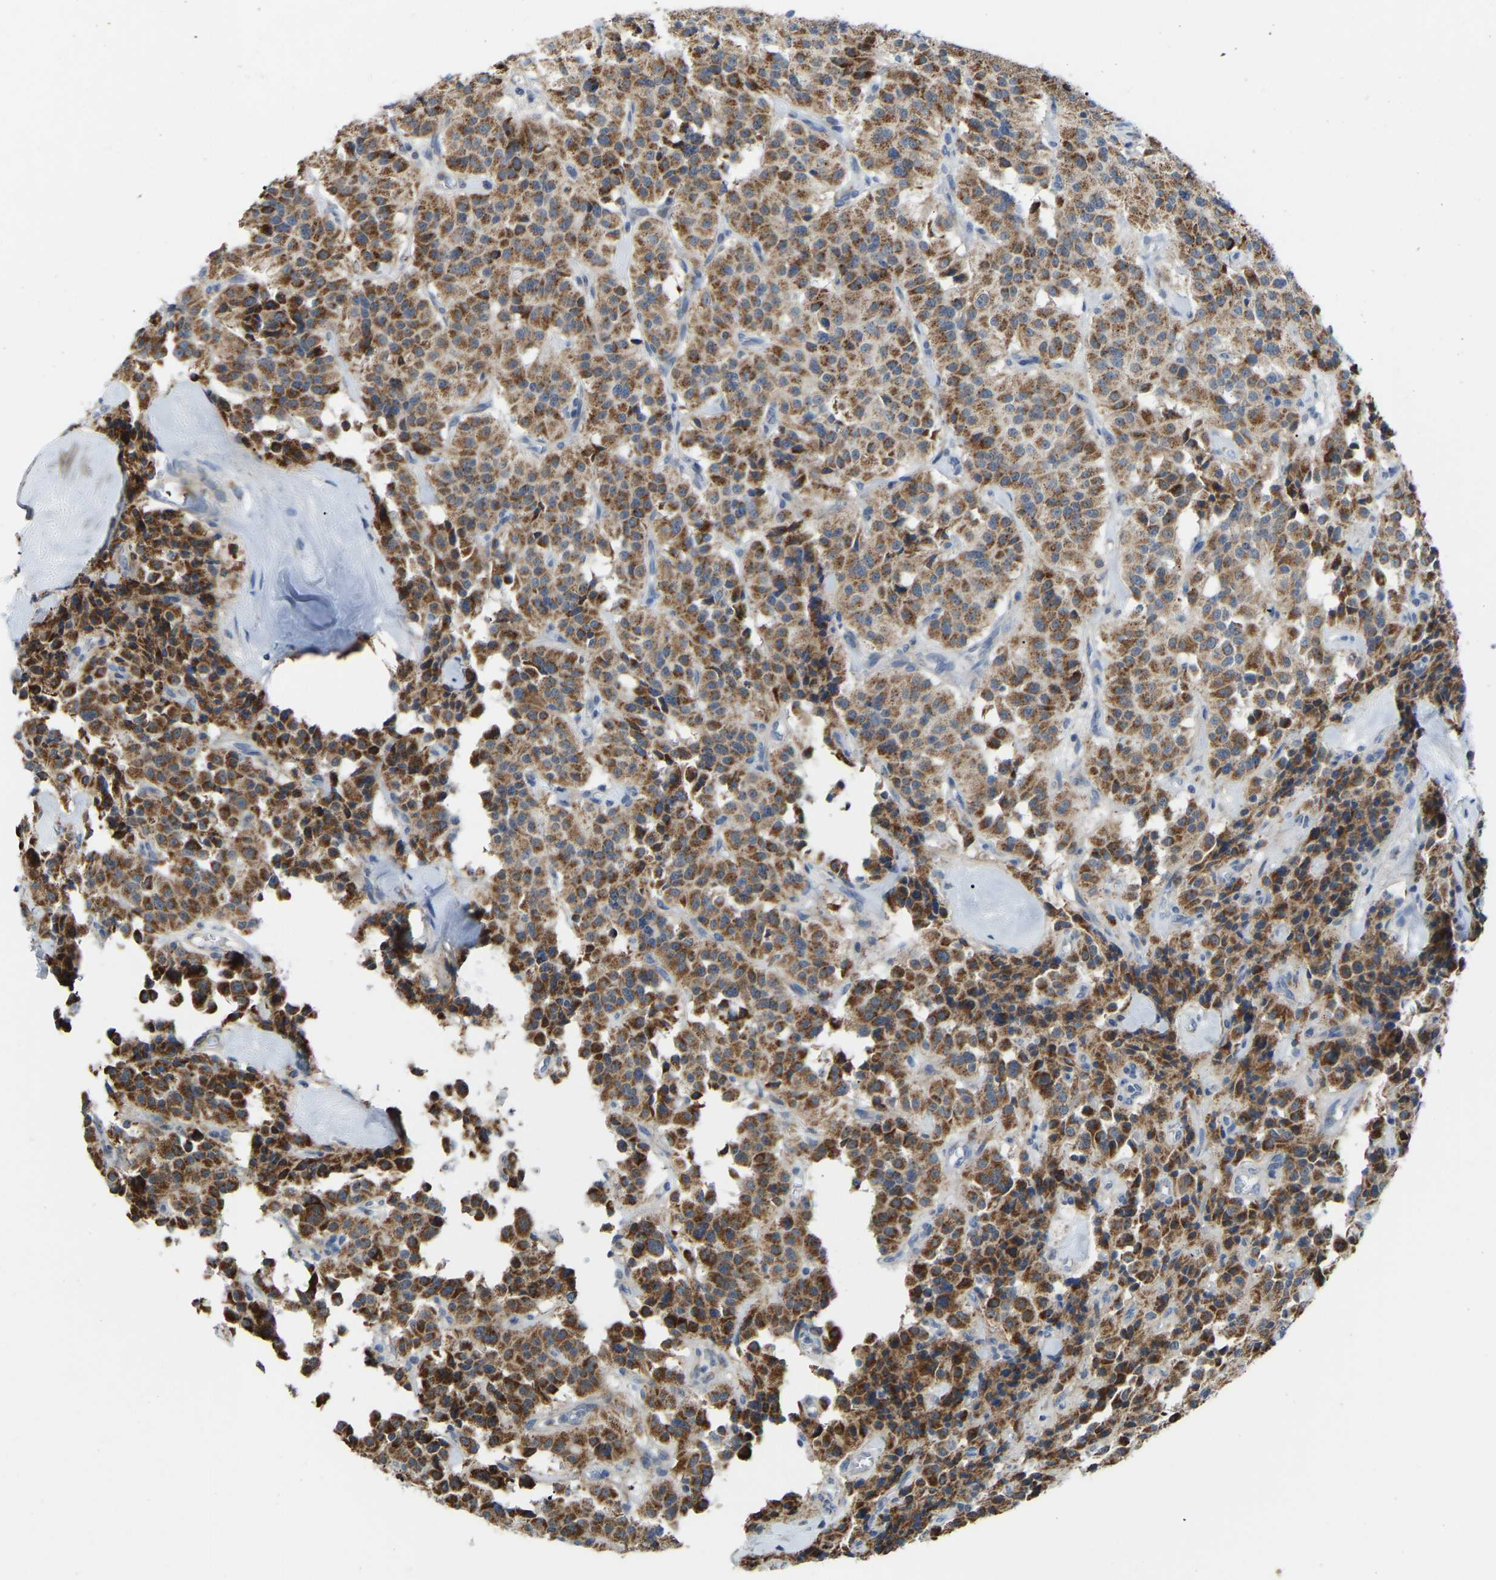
{"staining": {"intensity": "strong", "quantity": ">75%", "location": "cytoplasmic/membranous"}, "tissue": "carcinoid", "cell_type": "Tumor cells", "image_type": "cancer", "snomed": [{"axis": "morphology", "description": "Carcinoid, malignant, NOS"}, {"axis": "topography", "description": "Lung"}], "caption": "Human carcinoid stained with a brown dye demonstrates strong cytoplasmic/membranous positive staining in approximately >75% of tumor cells.", "gene": "CANT1", "patient": {"sex": "male", "age": 30}}